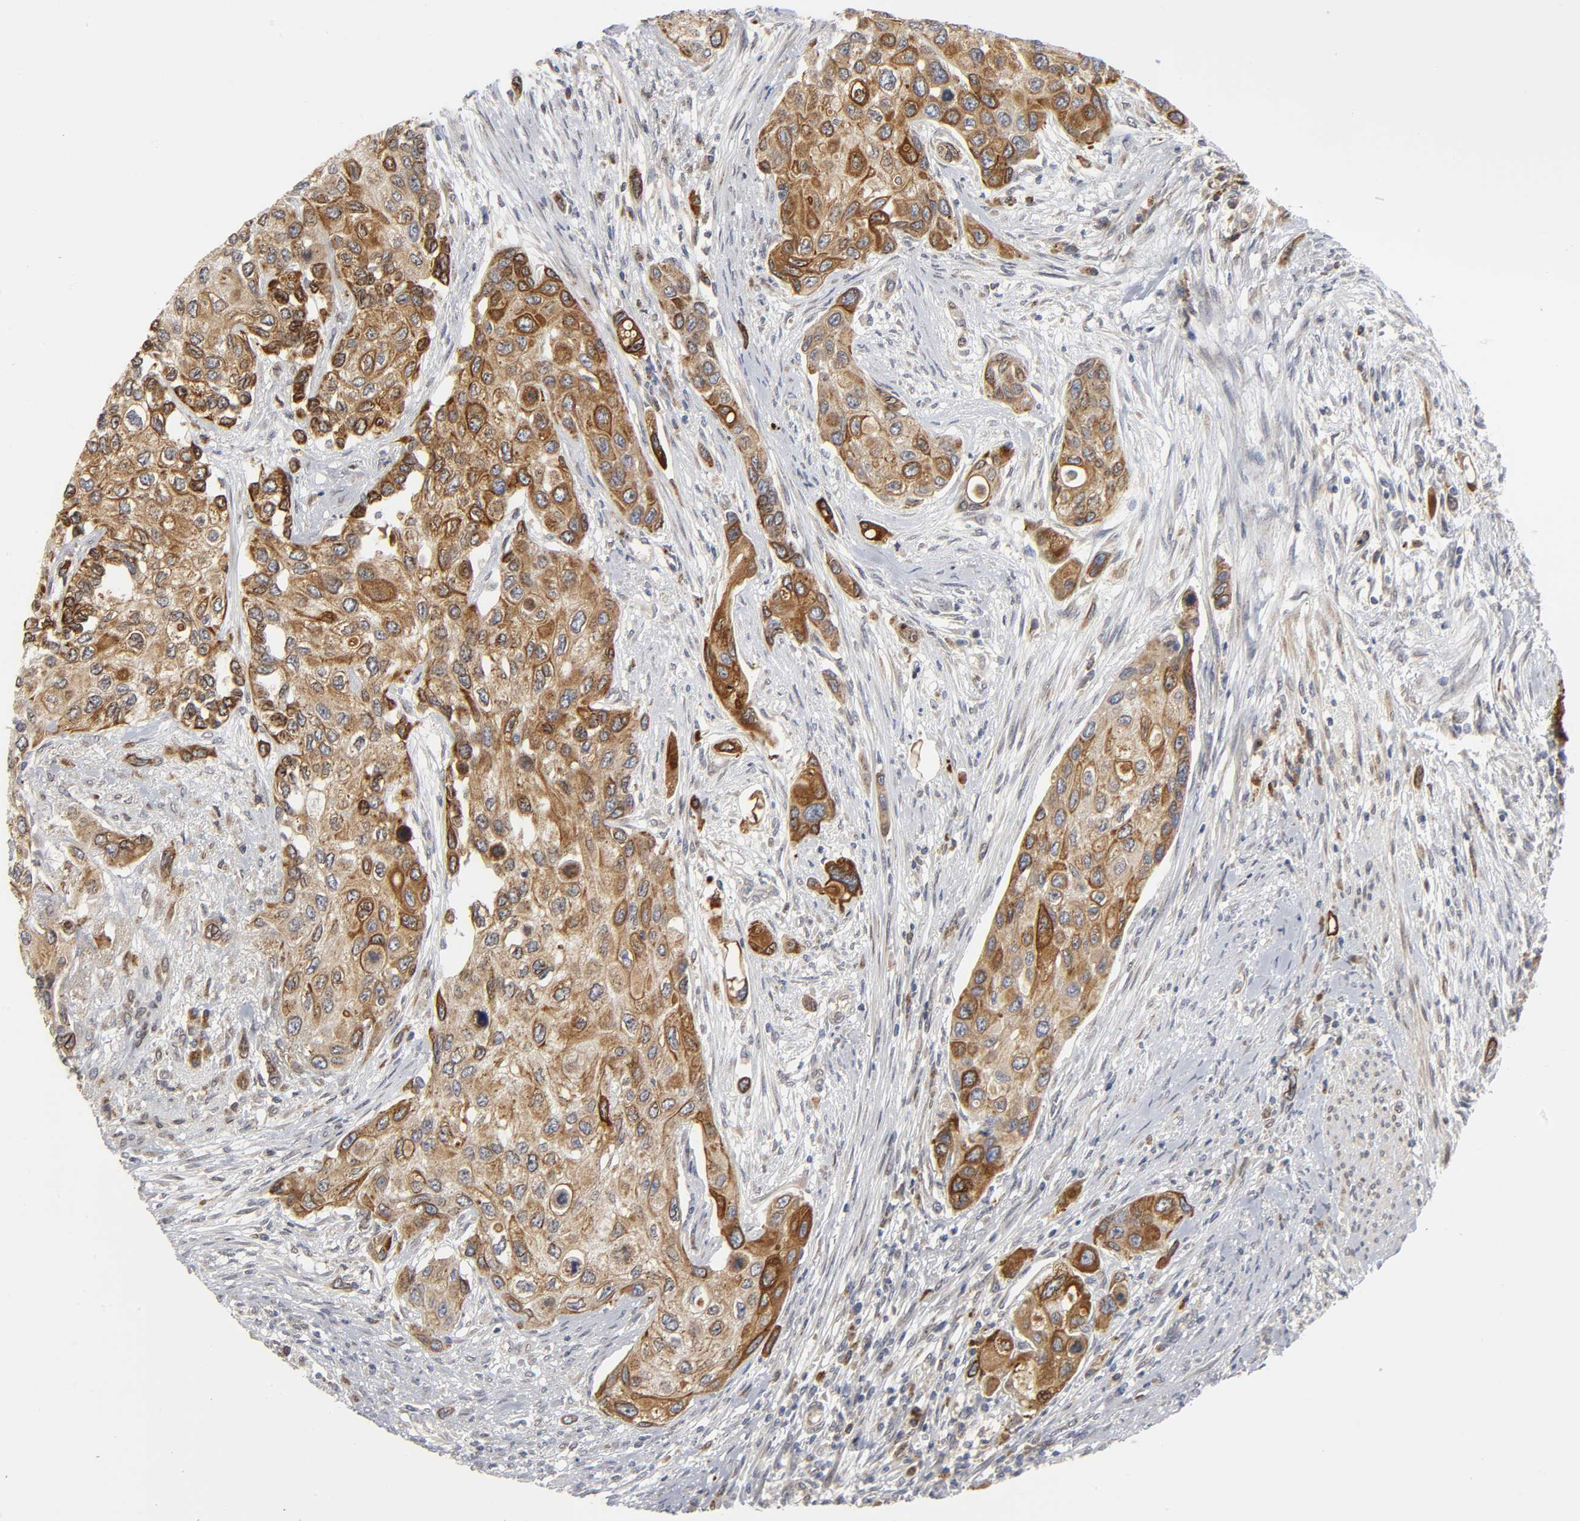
{"staining": {"intensity": "moderate", "quantity": "25%-75%", "location": "cytoplasmic/membranous"}, "tissue": "urothelial cancer", "cell_type": "Tumor cells", "image_type": "cancer", "snomed": [{"axis": "morphology", "description": "Urothelial carcinoma, High grade"}, {"axis": "topography", "description": "Urinary bladder"}], "caption": "The histopathology image exhibits immunohistochemical staining of urothelial cancer. There is moderate cytoplasmic/membranous expression is seen in about 25%-75% of tumor cells.", "gene": "ASB6", "patient": {"sex": "female", "age": 56}}